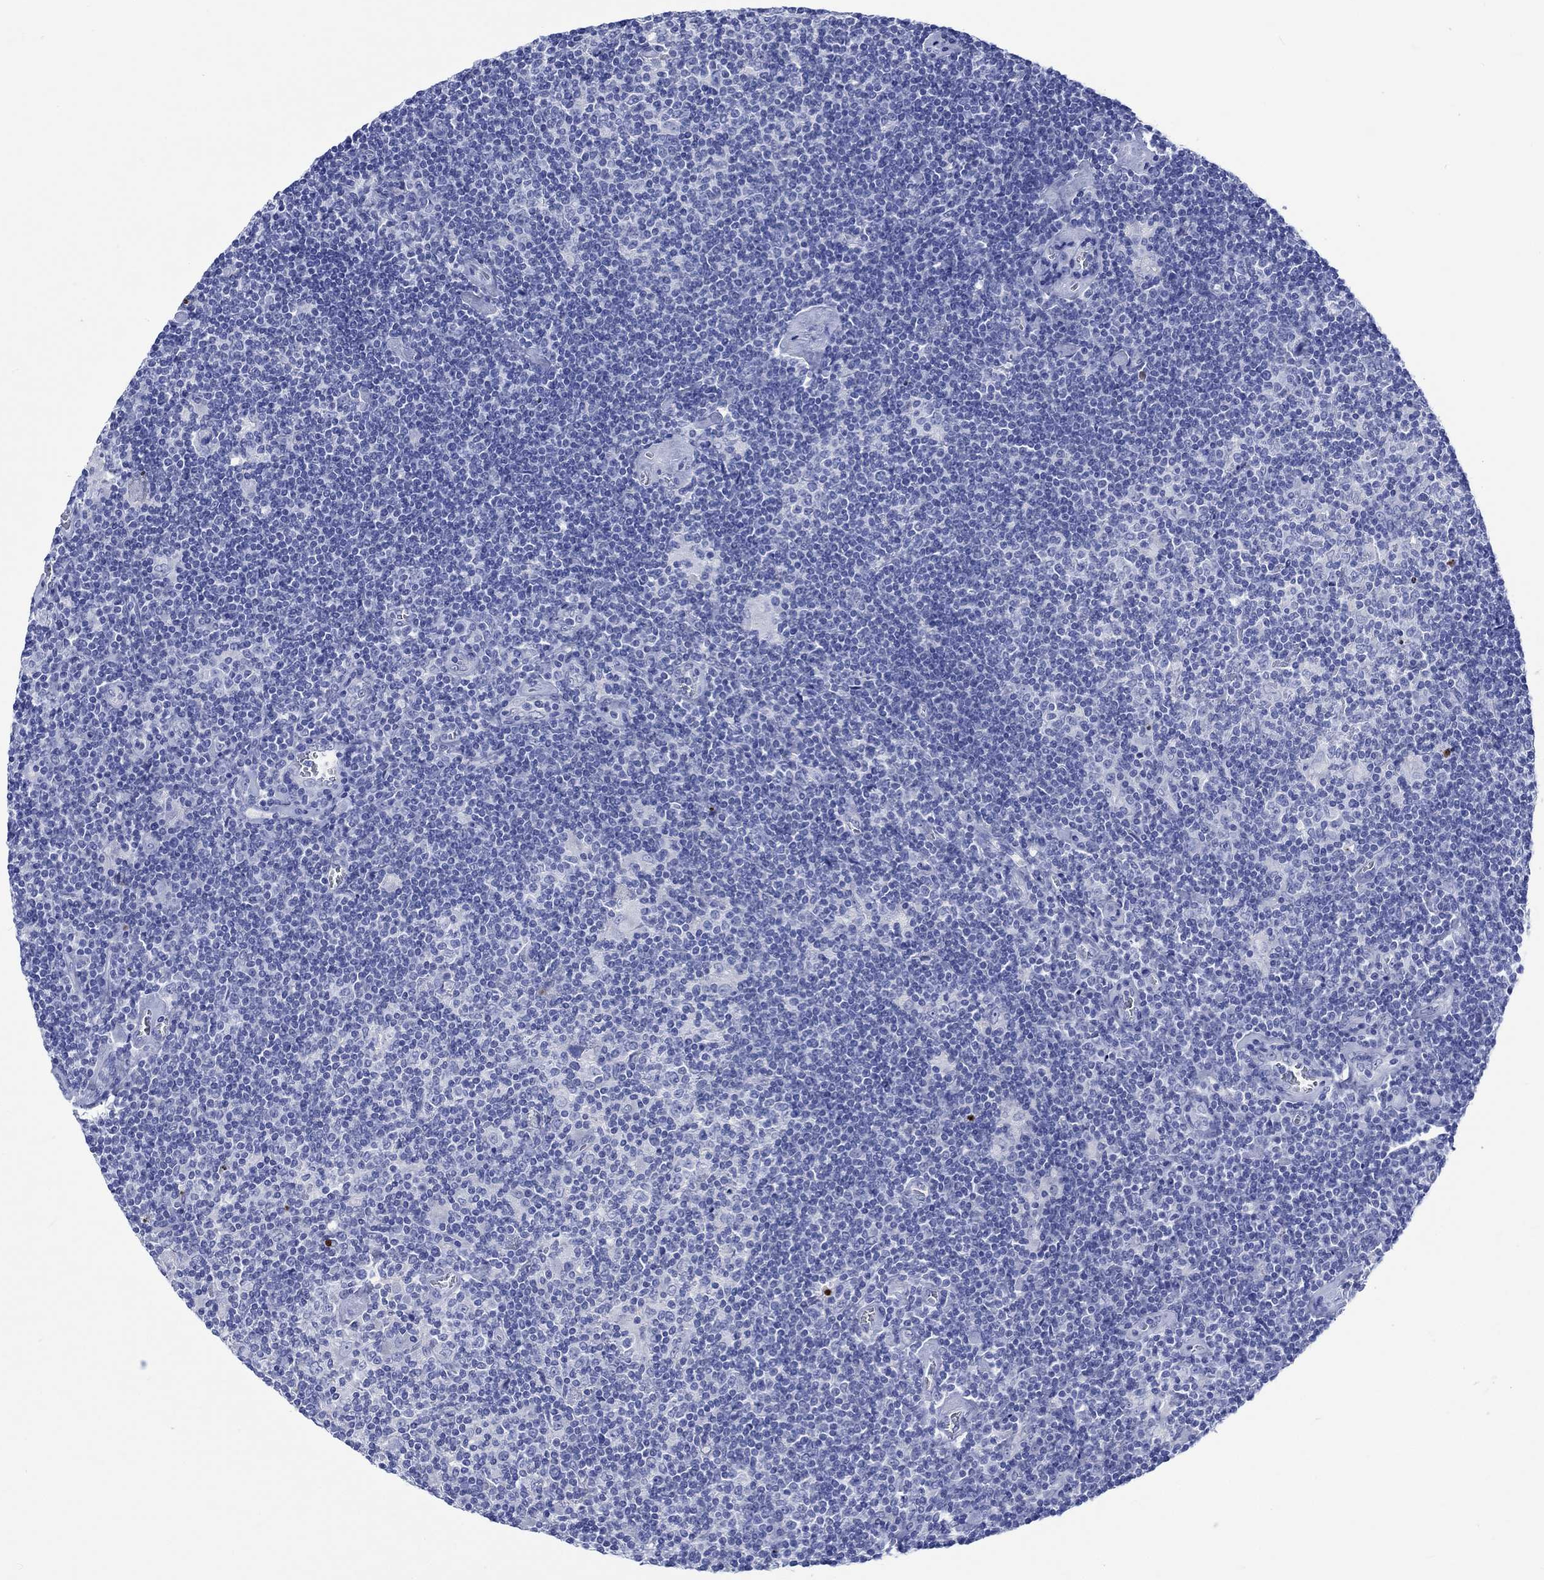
{"staining": {"intensity": "negative", "quantity": "none", "location": "none"}, "tissue": "lymphoma", "cell_type": "Tumor cells", "image_type": "cancer", "snomed": [{"axis": "morphology", "description": "Hodgkin's disease, NOS"}, {"axis": "topography", "description": "Lymph node"}], "caption": "This is an immunohistochemistry image of human lymphoma. There is no positivity in tumor cells.", "gene": "KLHL33", "patient": {"sex": "male", "age": 40}}